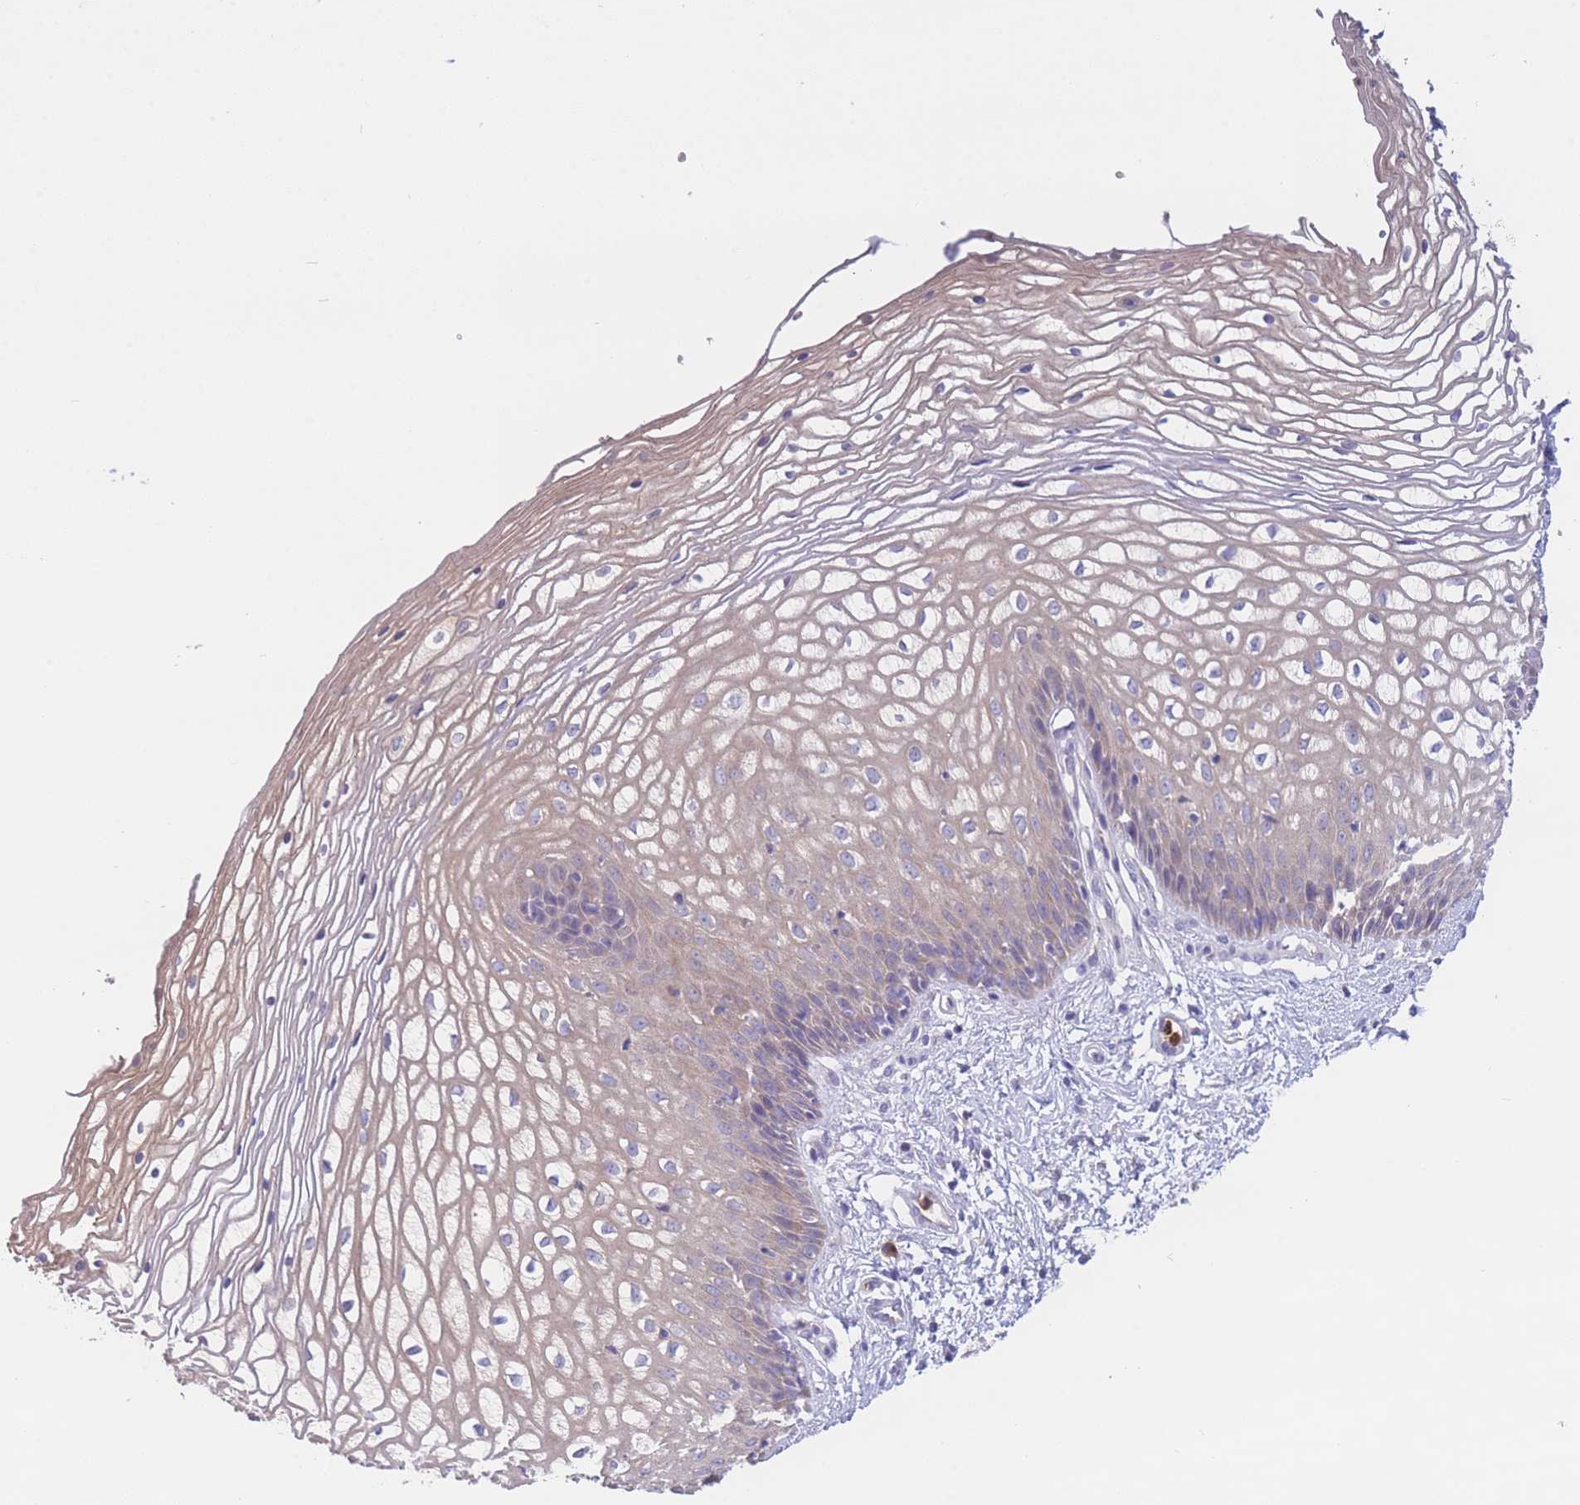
{"staining": {"intensity": "negative", "quantity": "none", "location": "none"}, "tissue": "vagina", "cell_type": "Squamous epithelial cells", "image_type": "normal", "snomed": [{"axis": "morphology", "description": "Normal tissue, NOS"}, {"axis": "topography", "description": "Vagina"}], "caption": "Histopathology image shows no significant protein positivity in squamous epithelial cells of unremarkable vagina. (DAB immunohistochemistry (IHC) visualized using brightfield microscopy, high magnification).", "gene": "CENPM", "patient": {"sex": "female", "age": 34}}